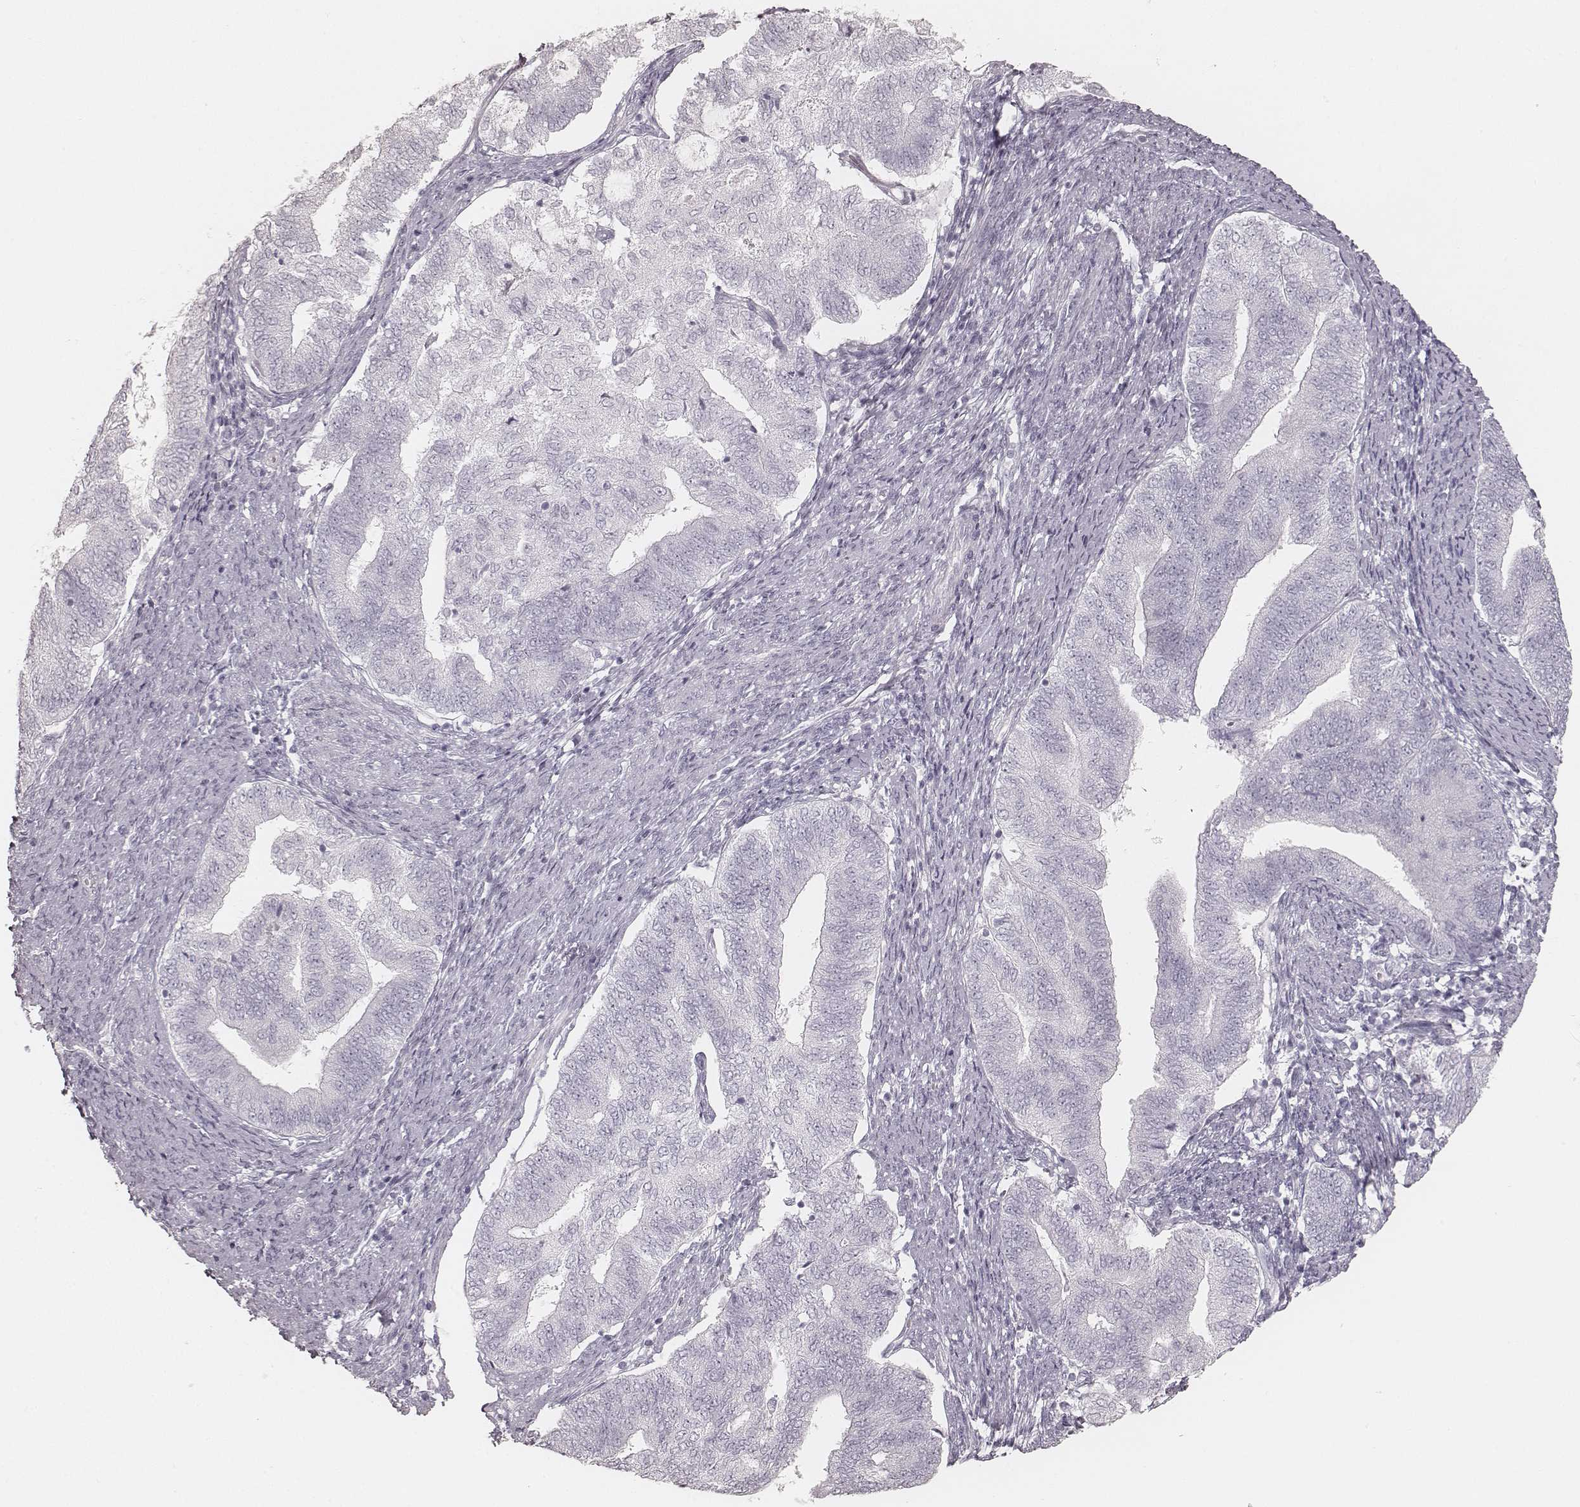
{"staining": {"intensity": "negative", "quantity": "none", "location": "none"}, "tissue": "endometrial cancer", "cell_type": "Tumor cells", "image_type": "cancer", "snomed": [{"axis": "morphology", "description": "Adenocarcinoma, NOS"}, {"axis": "topography", "description": "Endometrium"}], "caption": "The micrograph reveals no significant expression in tumor cells of endometrial adenocarcinoma.", "gene": "KRT72", "patient": {"sex": "female", "age": 65}}